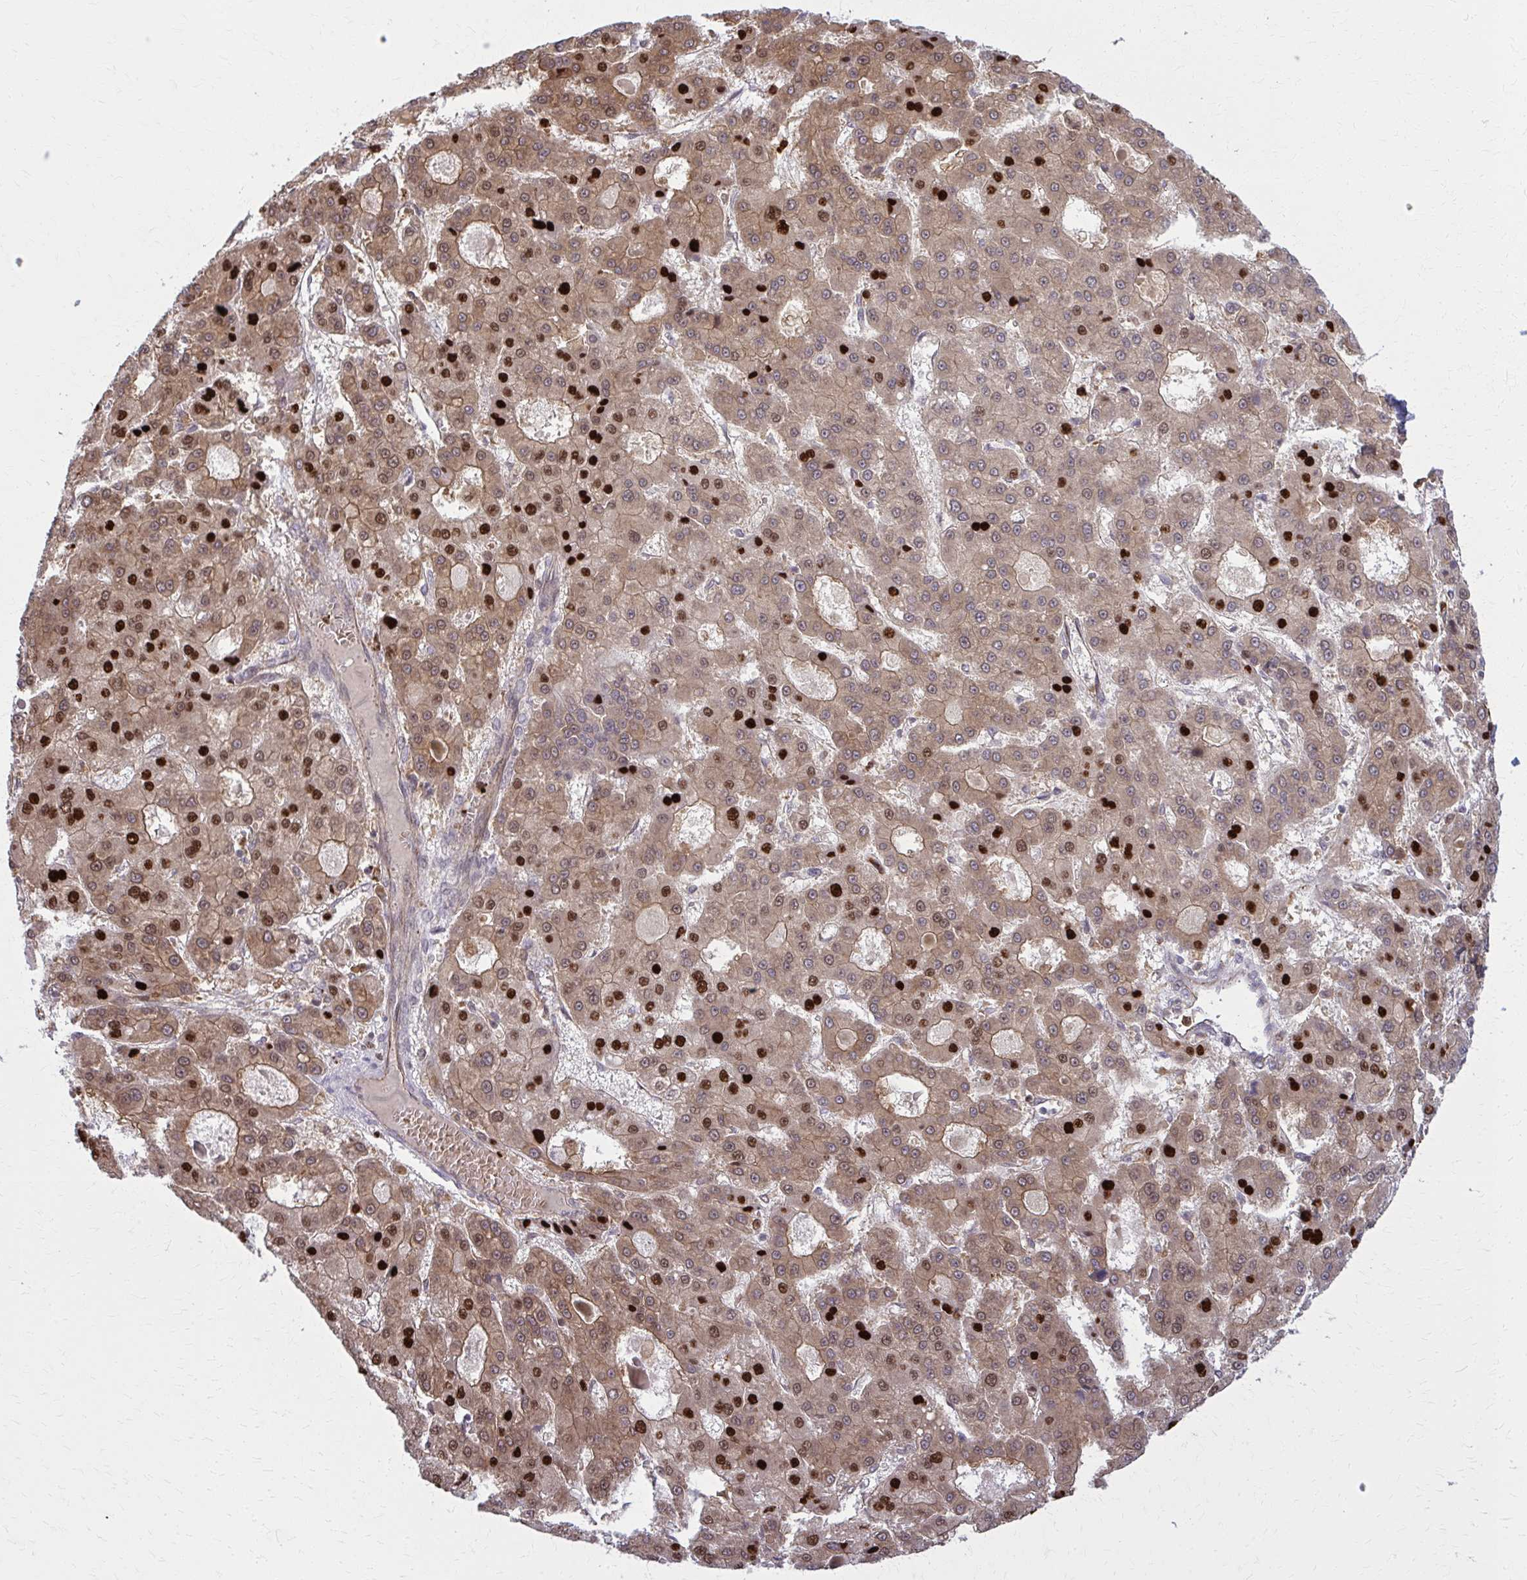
{"staining": {"intensity": "strong", "quantity": ">75%", "location": "cytoplasmic/membranous,nuclear"}, "tissue": "liver cancer", "cell_type": "Tumor cells", "image_type": "cancer", "snomed": [{"axis": "morphology", "description": "Carcinoma, Hepatocellular, NOS"}, {"axis": "topography", "description": "Liver"}], "caption": "Immunohistochemistry (IHC) staining of liver cancer (hepatocellular carcinoma), which demonstrates high levels of strong cytoplasmic/membranous and nuclear staining in approximately >75% of tumor cells indicating strong cytoplasmic/membranous and nuclear protein positivity. The staining was performed using DAB (3,3'-diaminobenzidine) (brown) for protein detection and nuclei were counterstained in hematoxylin (blue).", "gene": "ZNF559", "patient": {"sex": "male", "age": 70}}